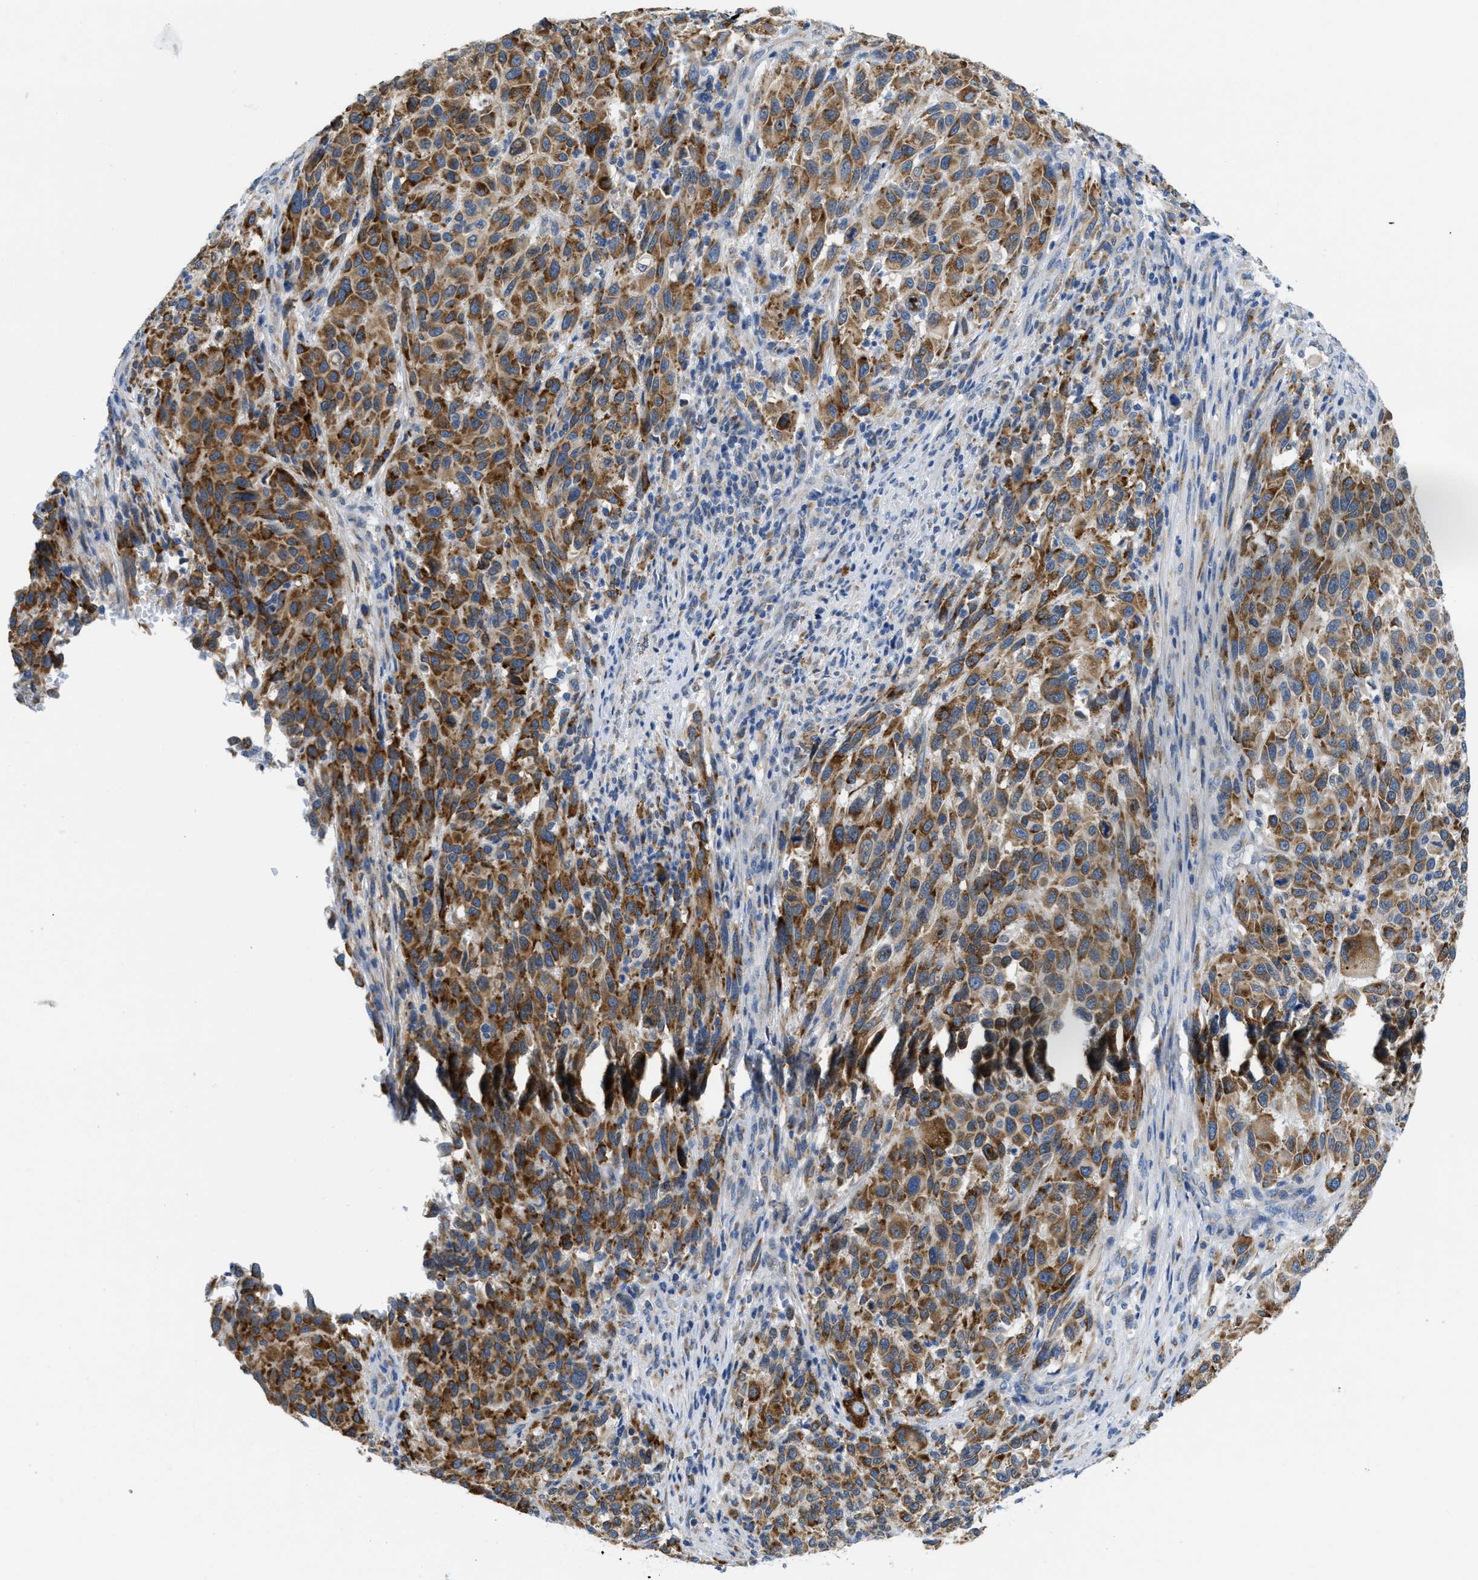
{"staining": {"intensity": "moderate", "quantity": ">75%", "location": "cytoplasmic/membranous"}, "tissue": "melanoma", "cell_type": "Tumor cells", "image_type": "cancer", "snomed": [{"axis": "morphology", "description": "Malignant melanoma, Metastatic site"}, {"axis": "topography", "description": "Lymph node"}], "caption": "A micrograph of melanoma stained for a protein reveals moderate cytoplasmic/membranous brown staining in tumor cells.", "gene": "PTDSS1", "patient": {"sex": "male", "age": 61}}